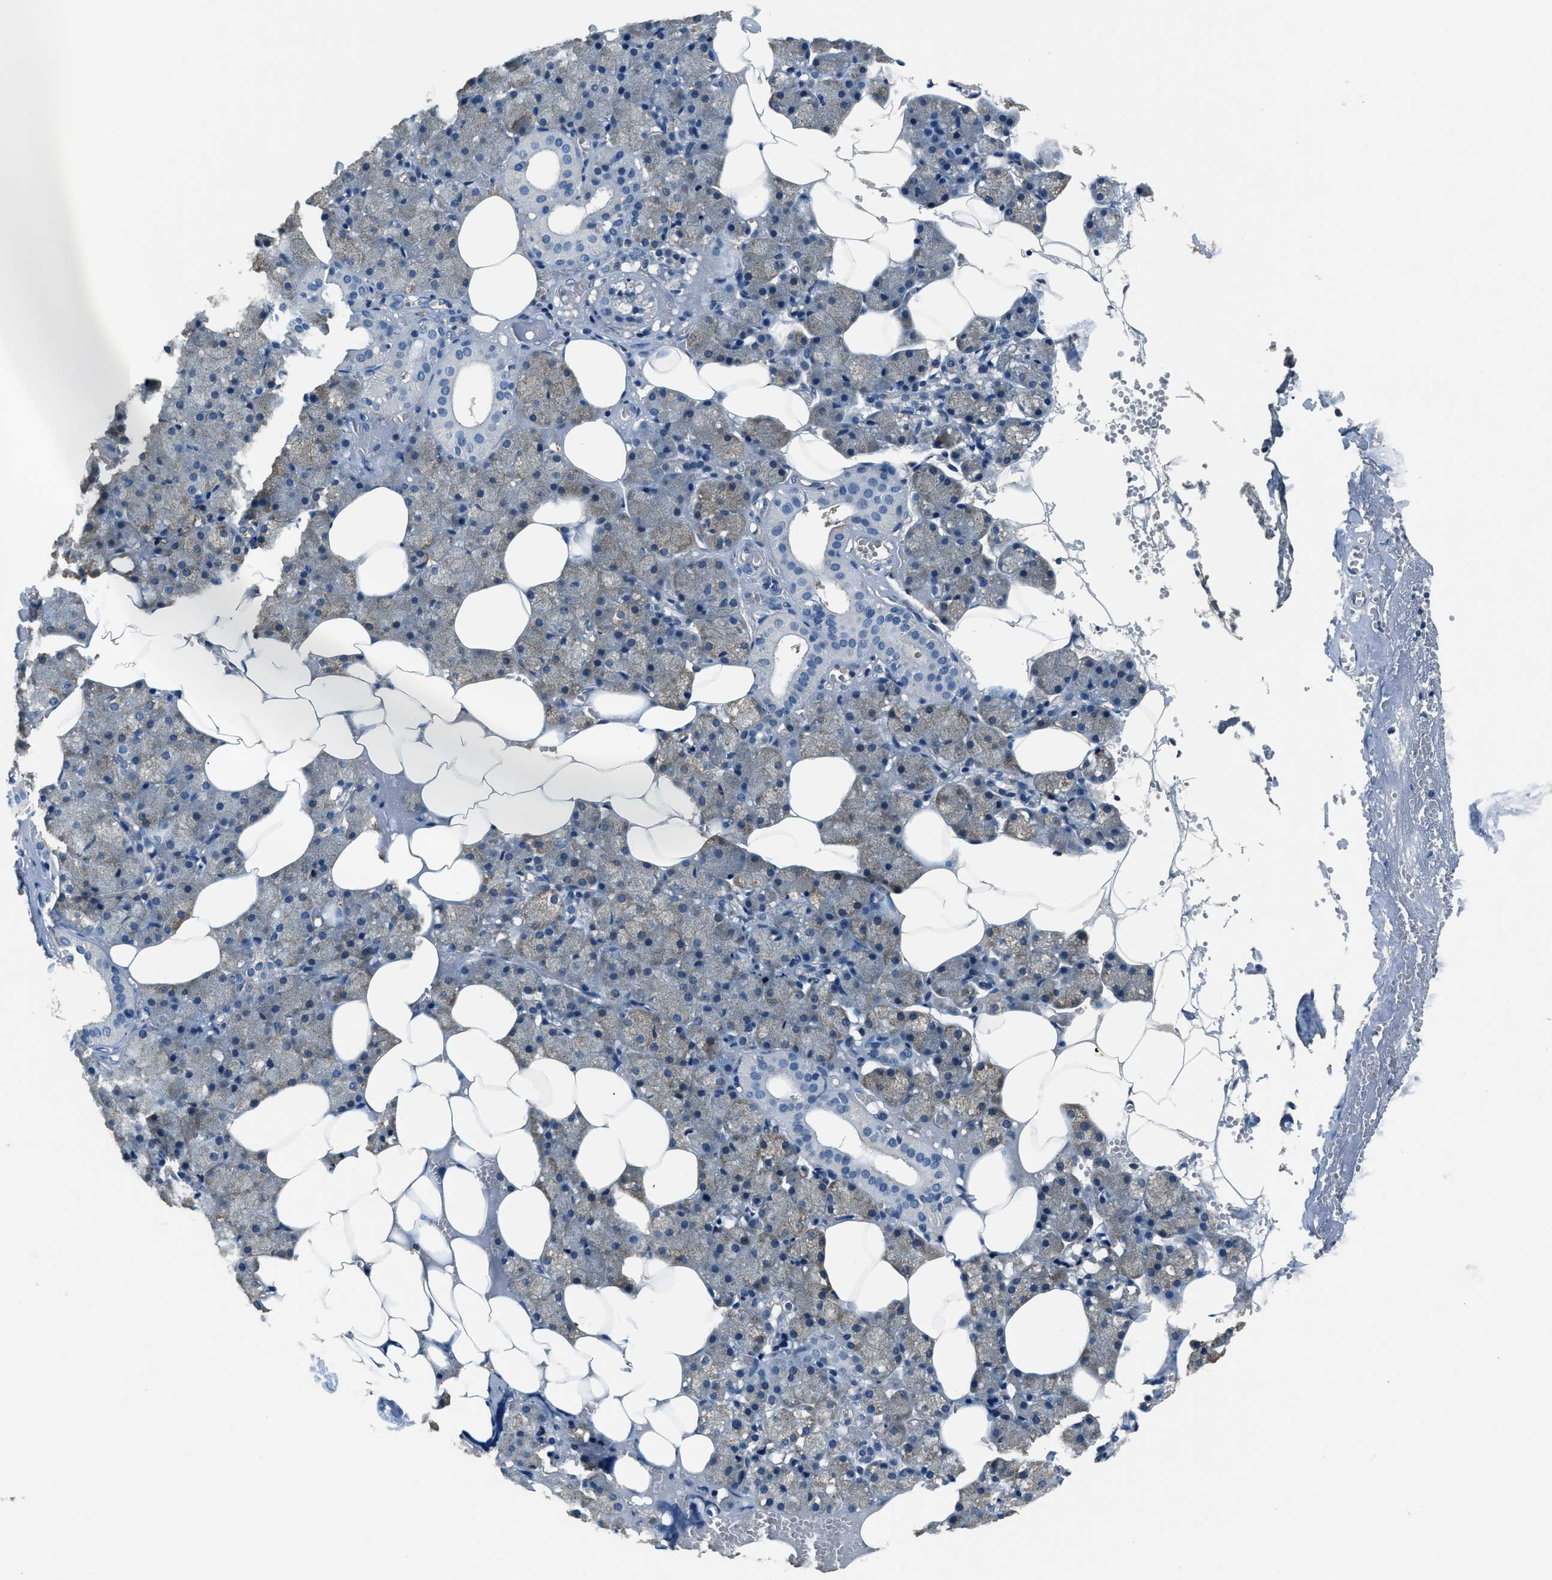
{"staining": {"intensity": "weak", "quantity": "<25%", "location": "cytoplasmic/membranous"}, "tissue": "salivary gland", "cell_type": "Glandular cells", "image_type": "normal", "snomed": [{"axis": "morphology", "description": "Normal tissue, NOS"}, {"axis": "topography", "description": "Salivary gland"}], "caption": "DAB immunohistochemical staining of benign human salivary gland displays no significant staining in glandular cells. (DAB (3,3'-diaminobenzidine) immunohistochemistry, high magnification).", "gene": "EEA1", "patient": {"sex": "male", "age": 62}}